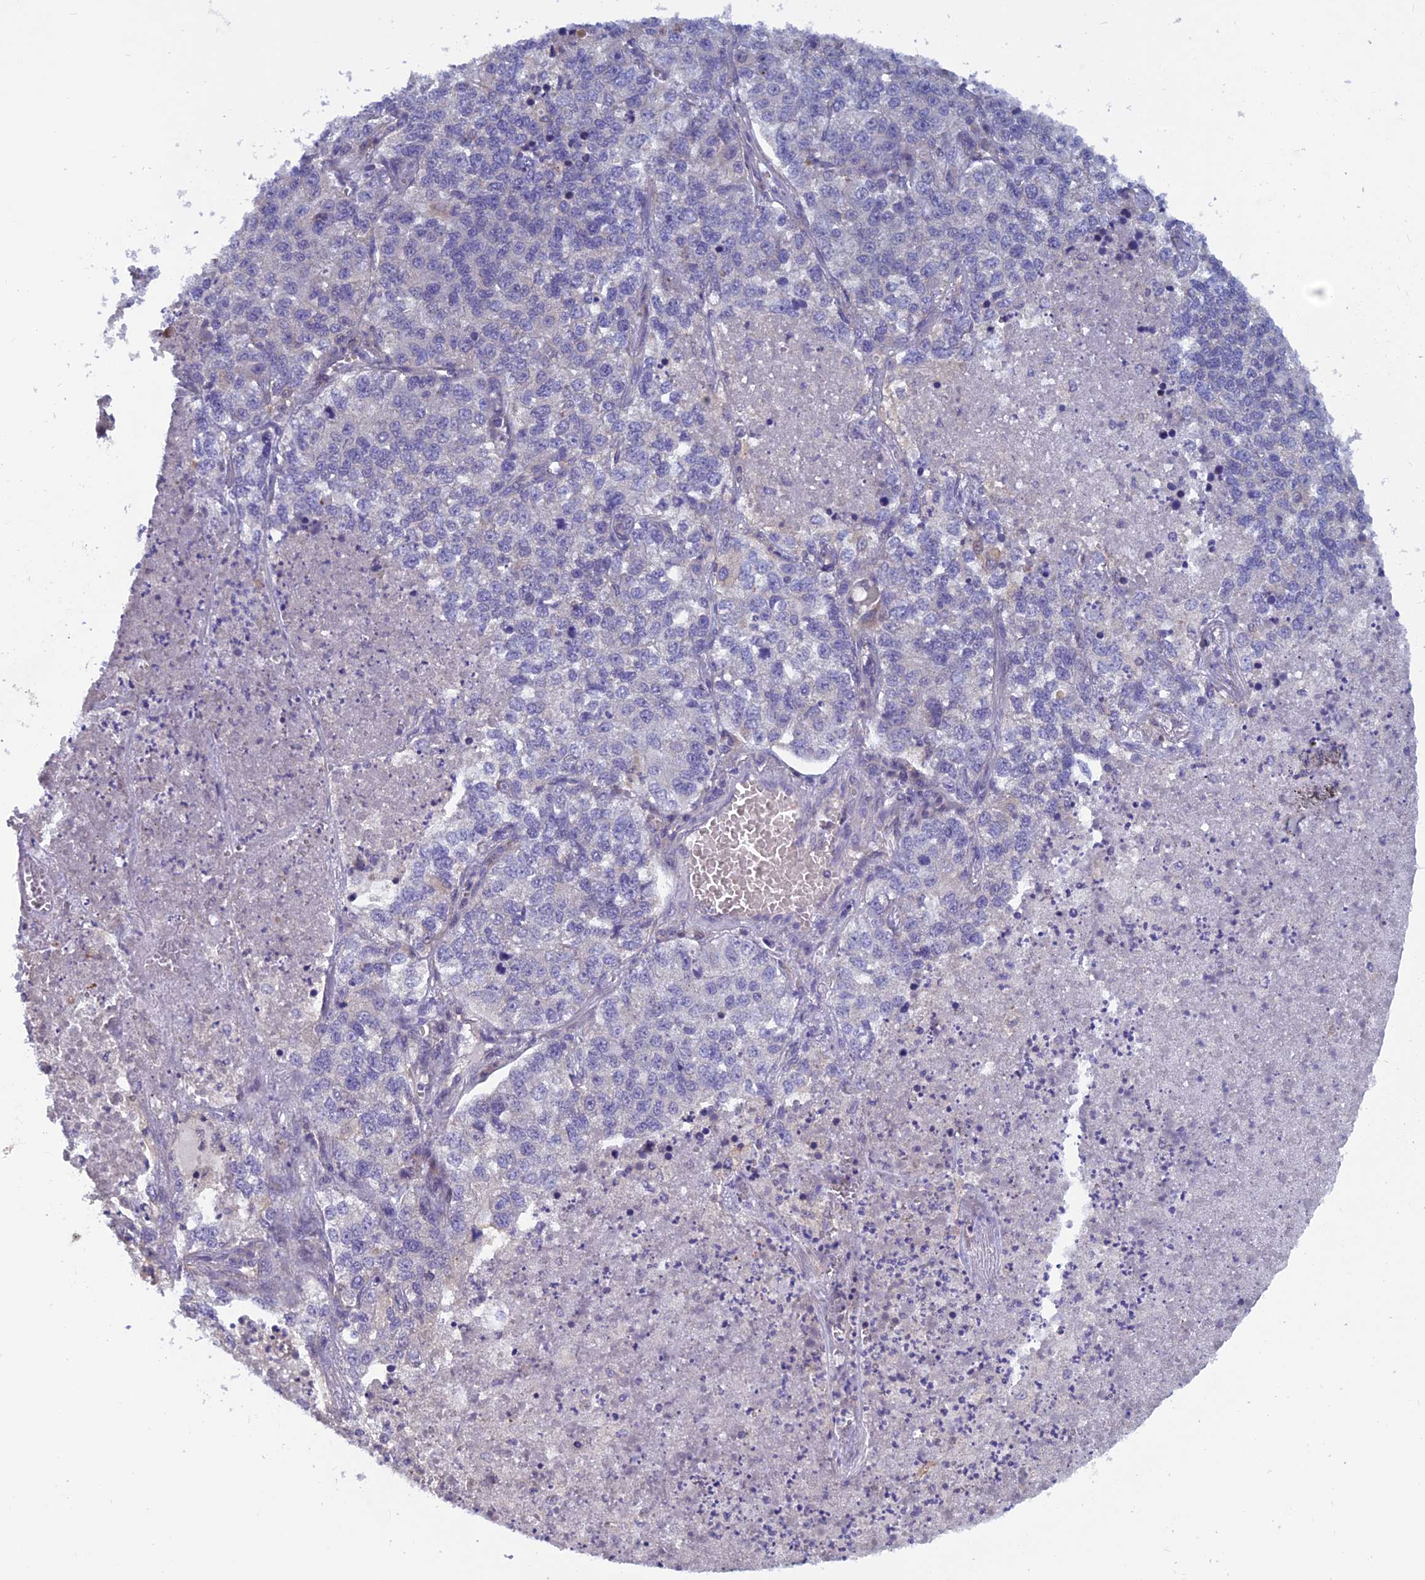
{"staining": {"intensity": "negative", "quantity": "none", "location": "none"}, "tissue": "lung cancer", "cell_type": "Tumor cells", "image_type": "cancer", "snomed": [{"axis": "morphology", "description": "Adenocarcinoma, NOS"}, {"axis": "topography", "description": "Lung"}], "caption": "Micrograph shows no protein staining in tumor cells of lung cancer (adenocarcinoma) tissue.", "gene": "HECA", "patient": {"sex": "male", "age": 49}}